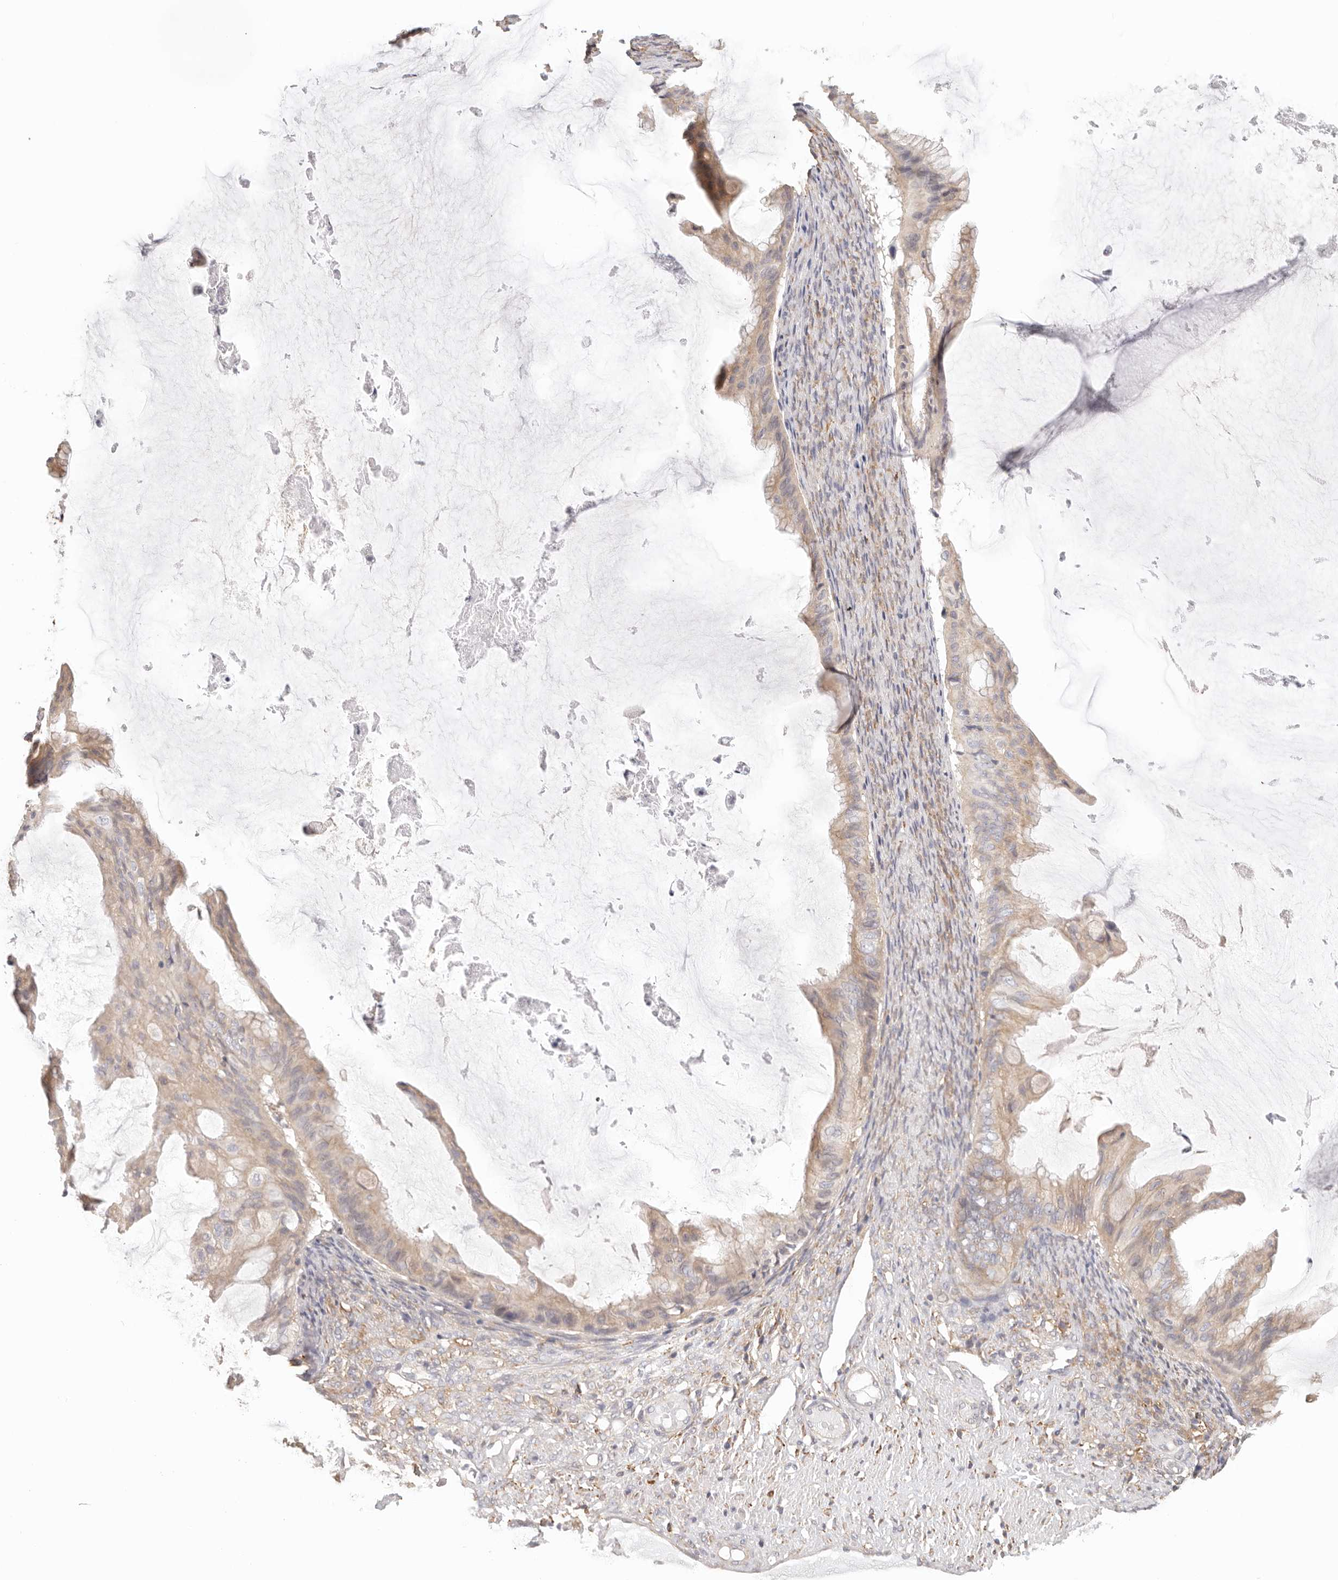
{"staining": {"intensity": "weak", "quantity": "25%-75%", "location": "cytoplasmic/membranous"}, "tissue": "ovarian cancer", "cell_type": "Tumor cells", "image_type": "cancer", "snomed": [{"axis": "morphology", "description": "Cystadenocarcinoma, mucinous, NOS"}, {"axis": "topography", "description": "Ovary"}], "caption": "A high-resolution image shows immunohistochemistry staining of ovarian cancer (mucinous cystadenocarcinoma), which exhibits weak cytoplasmic/membranous staining in about 25%-75% of tumor cells.", "gene": "AFDN", "patient": {"sex": "female", "age": 61}}